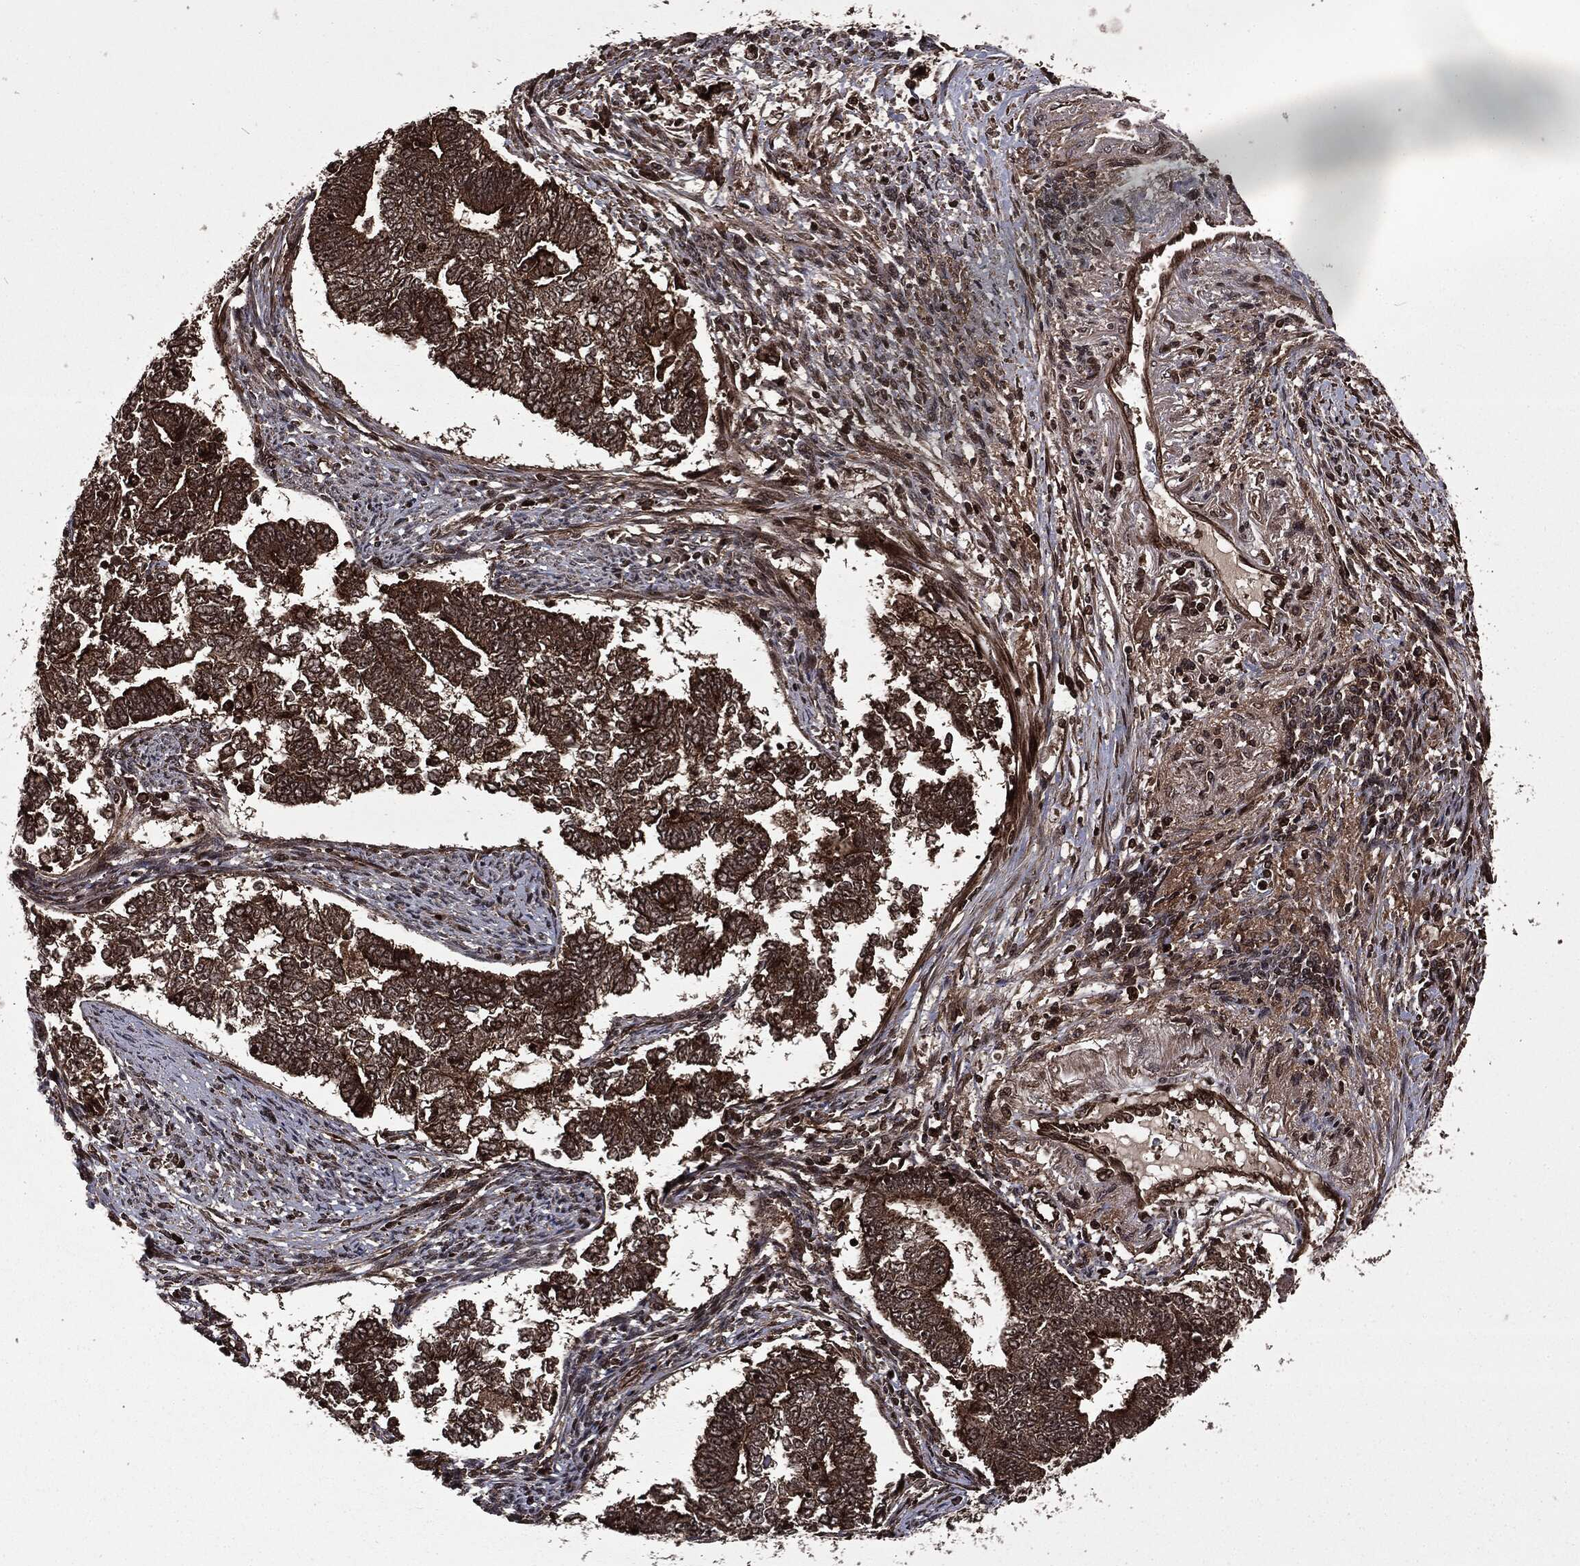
{"staining": {"intensity": "moderate", "quantity": ">75%", "location": "cytoplasmic/membranous"}, "tissue": "endometrial cancer", "cell_type": "Tumor cells", "image_type": "cancer", "snomed": [{"axis": "morphology", "description": "Adenocarcinoma, NOS"}, {"axis": "topography", "description": "Endometrium"}], "caption": "Endometrial adenocarcinoma was stained to show a protein in brown. There is medium levels of moderate cytoplasmic/membranous staining in approximately >75% of tumor cells.", "gene": "CARD6", "patient": {"sex": "female", "age": 65}}